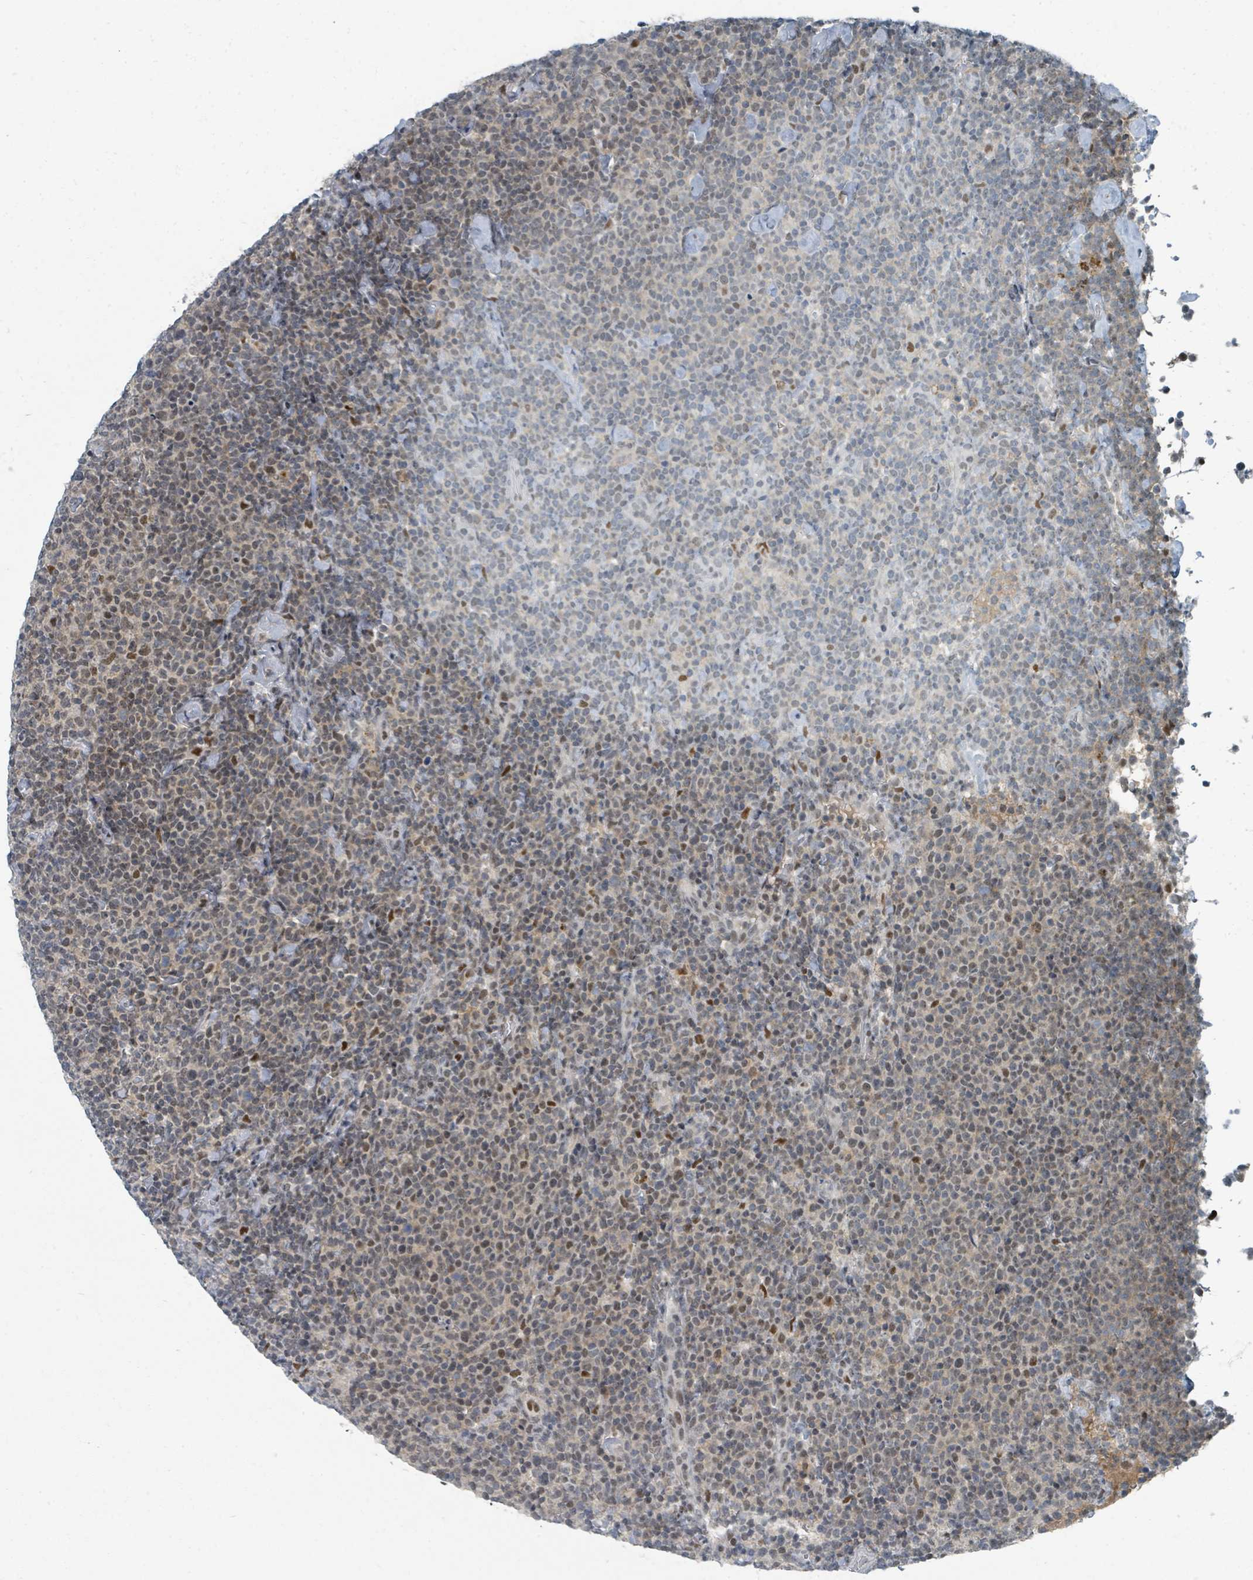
{"staining": {"intensity": "weak", "quantity": "25%-75%", "location": "nuclear"}, "tissue": "lymphoma", "cell_type": "Tumor cells", "image_type": "cancer", "snomed": [{"axis": "morphology", "description": "Malignant lymphoma, non-Hodgkin's type, High grade"}, {"axis": "topography", "description": "Lymph node"}], "caption": "High-power microscopy captured an IHC micrograph of lymphoma, revealing weak nuclear staining in about 25%-75% of tumor cells. (DAB (3,3'-diaminobenzidine) = brown stain, brightfield microscopy at high magnification).", "gene": "UCK1", "patient": {"sex": "male", "age": 61}}